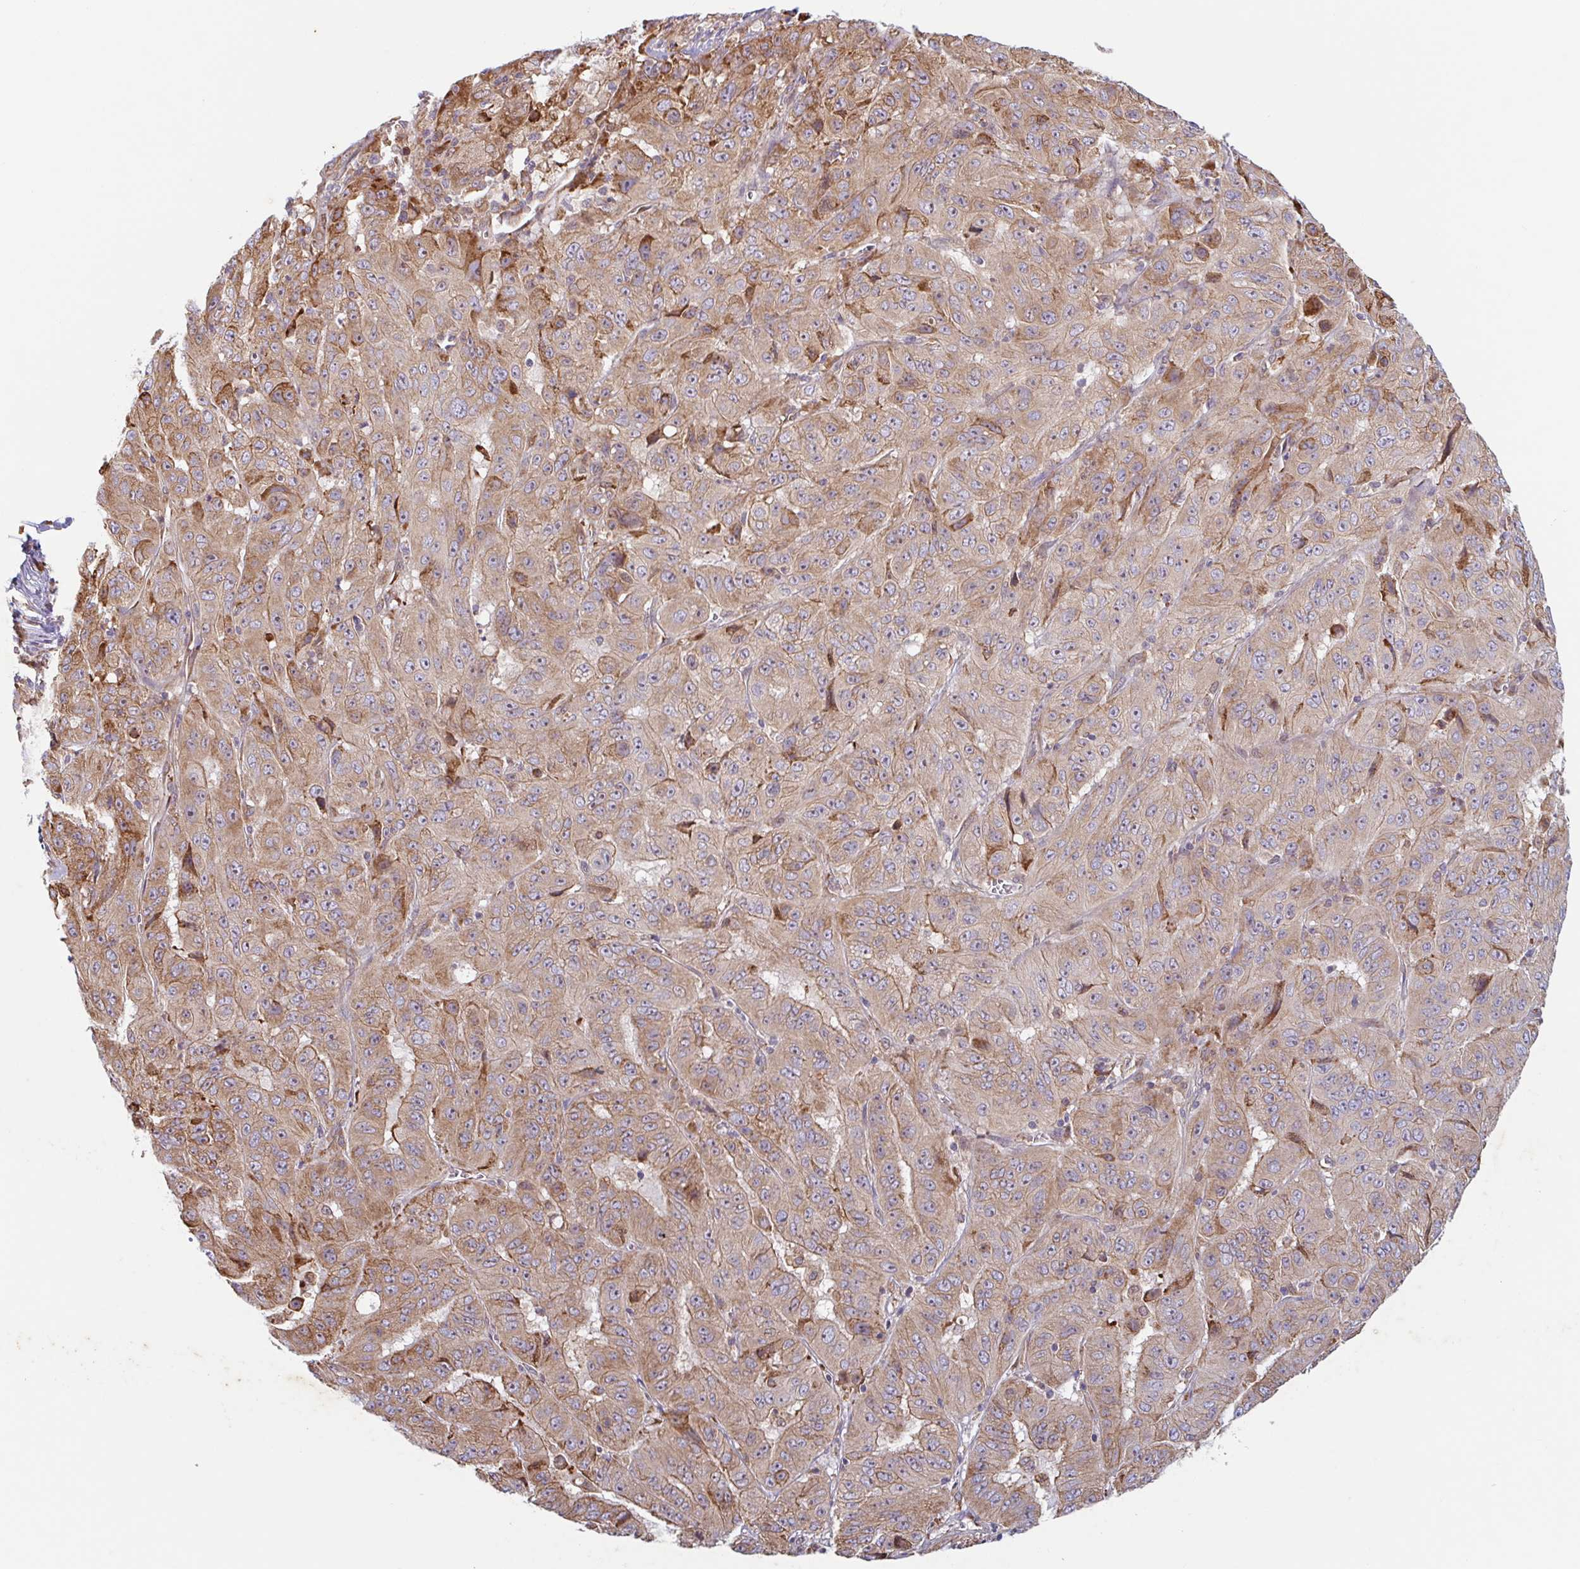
{"staining": {"intensity": "moderate", "quantity": "25%-75%", "location": "cytoplasmic/membranous"}, "tissue": "pancreatic cancer", "cell_type": "Tumor cells", "image_type": "cancer", "snomed": [{"axis": "morphology", "description": "Adenocarcinoma, NOS"}, {"axis": "topography", "description": "Pancreas"}], "caption": "This histopathology image displays pancreatic cancer stained with IHC to label a protein in brown. The cytoplasmic/membranous of tumor cells show moderate positivity for the protein. Nuclei are counter-stained blue.", "gene": "RIT1", "patient": {"sex": "male", "age": 63}}